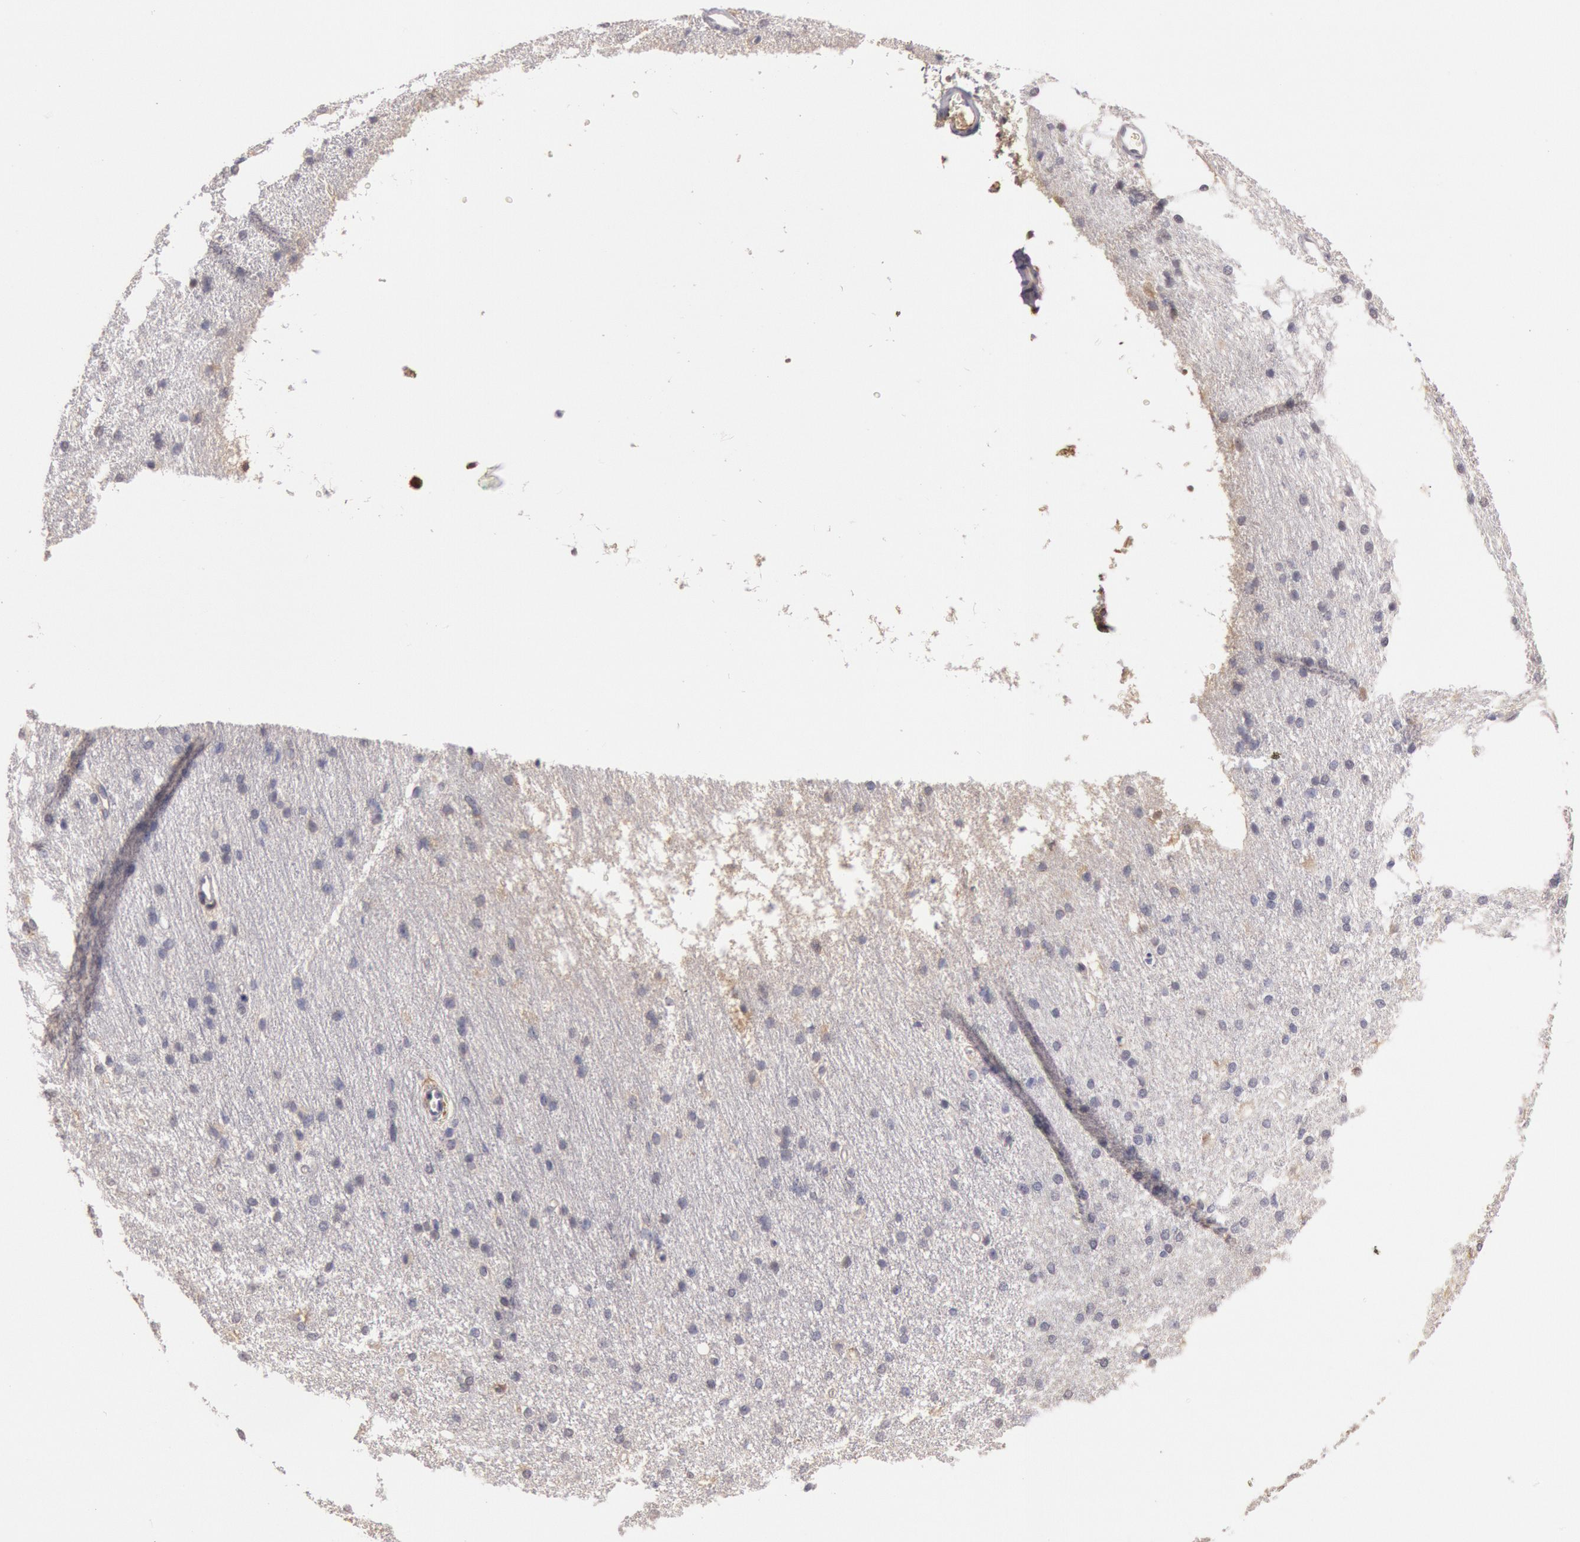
{"staining": {"intensity": "negative", "quantity": "none", "location": "none"}, "tissue": "cerebral cortex", "cell_type": "Endothelial cells", "image_type": "normal", "snomed": [{"axis": "morphology", "description": "Normal tissue, NOS"}, {"axis": "morphology", "description": "Inflammation, NOS"}, {"axis": "topography", "description": "Cerebral cortex"}], "caption": "IHC of normal cerebral cortex demonstrates no positivity in endothelial cells. (DAB immunohistochemistry (IHC) visualized using brightfield microscopy, high magnification).", "gene": "C1R", "patient": {"sex": "male", "age": 6}}